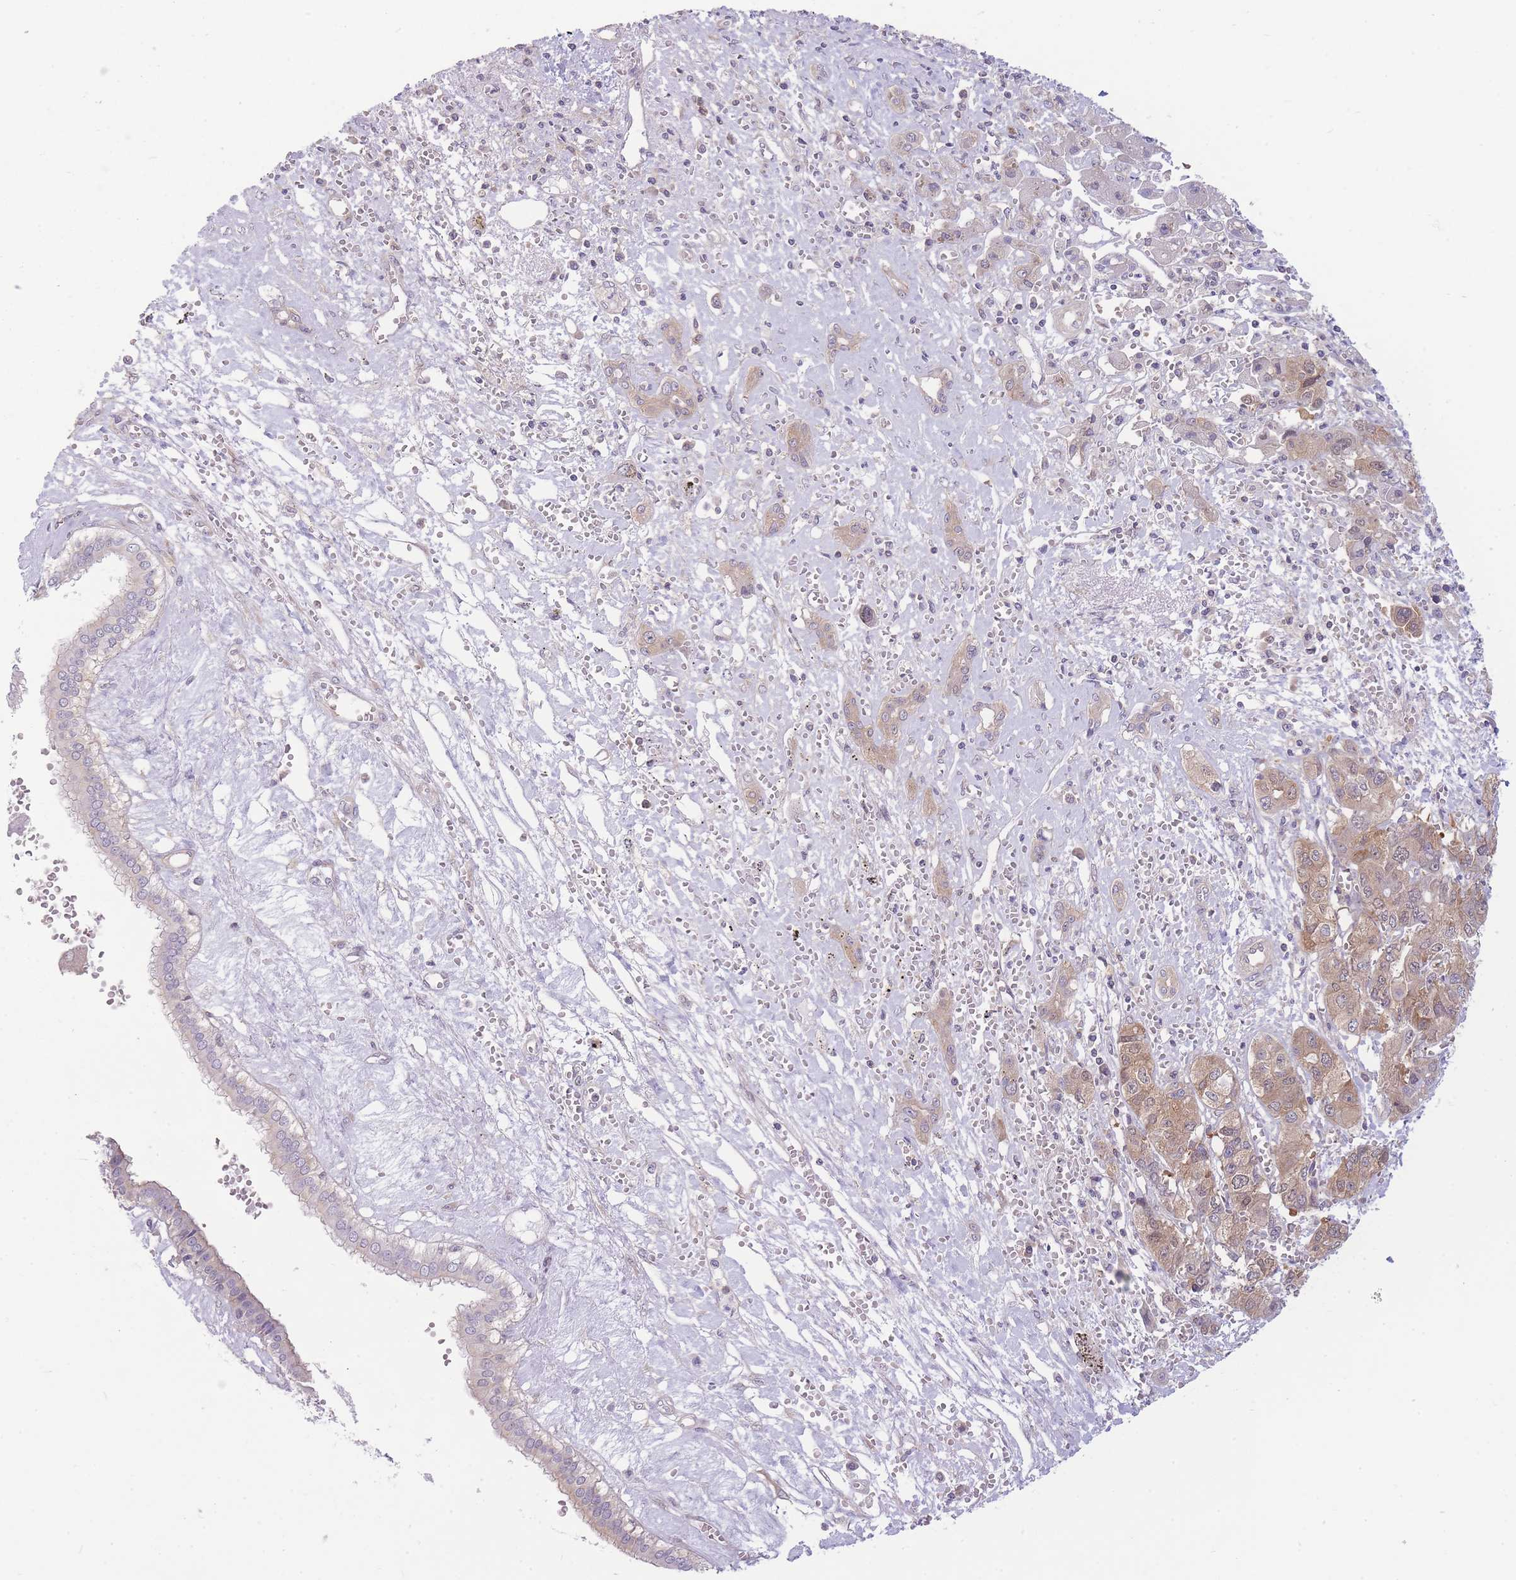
{"staining": {"intensity": "weak", "quantity": "25%-75%", "location": "cytoplasmic/membranous"}, "tissue": "liver cancer", "cell_type": "Tumor cells", "image_type": "cancer", "snomed": [{"axis": "morphology", "description": "Cholangiocarcinoma"}, {"axis": "topography", "description": "Liver"}], "caption": "A brown stain shows weak cytoplasmic/membranous expression of a protein in liver cholangiocarcinoma tumor cells.", "gene": "PFDN6", "patient": {"sex": "male", "age": 67}}